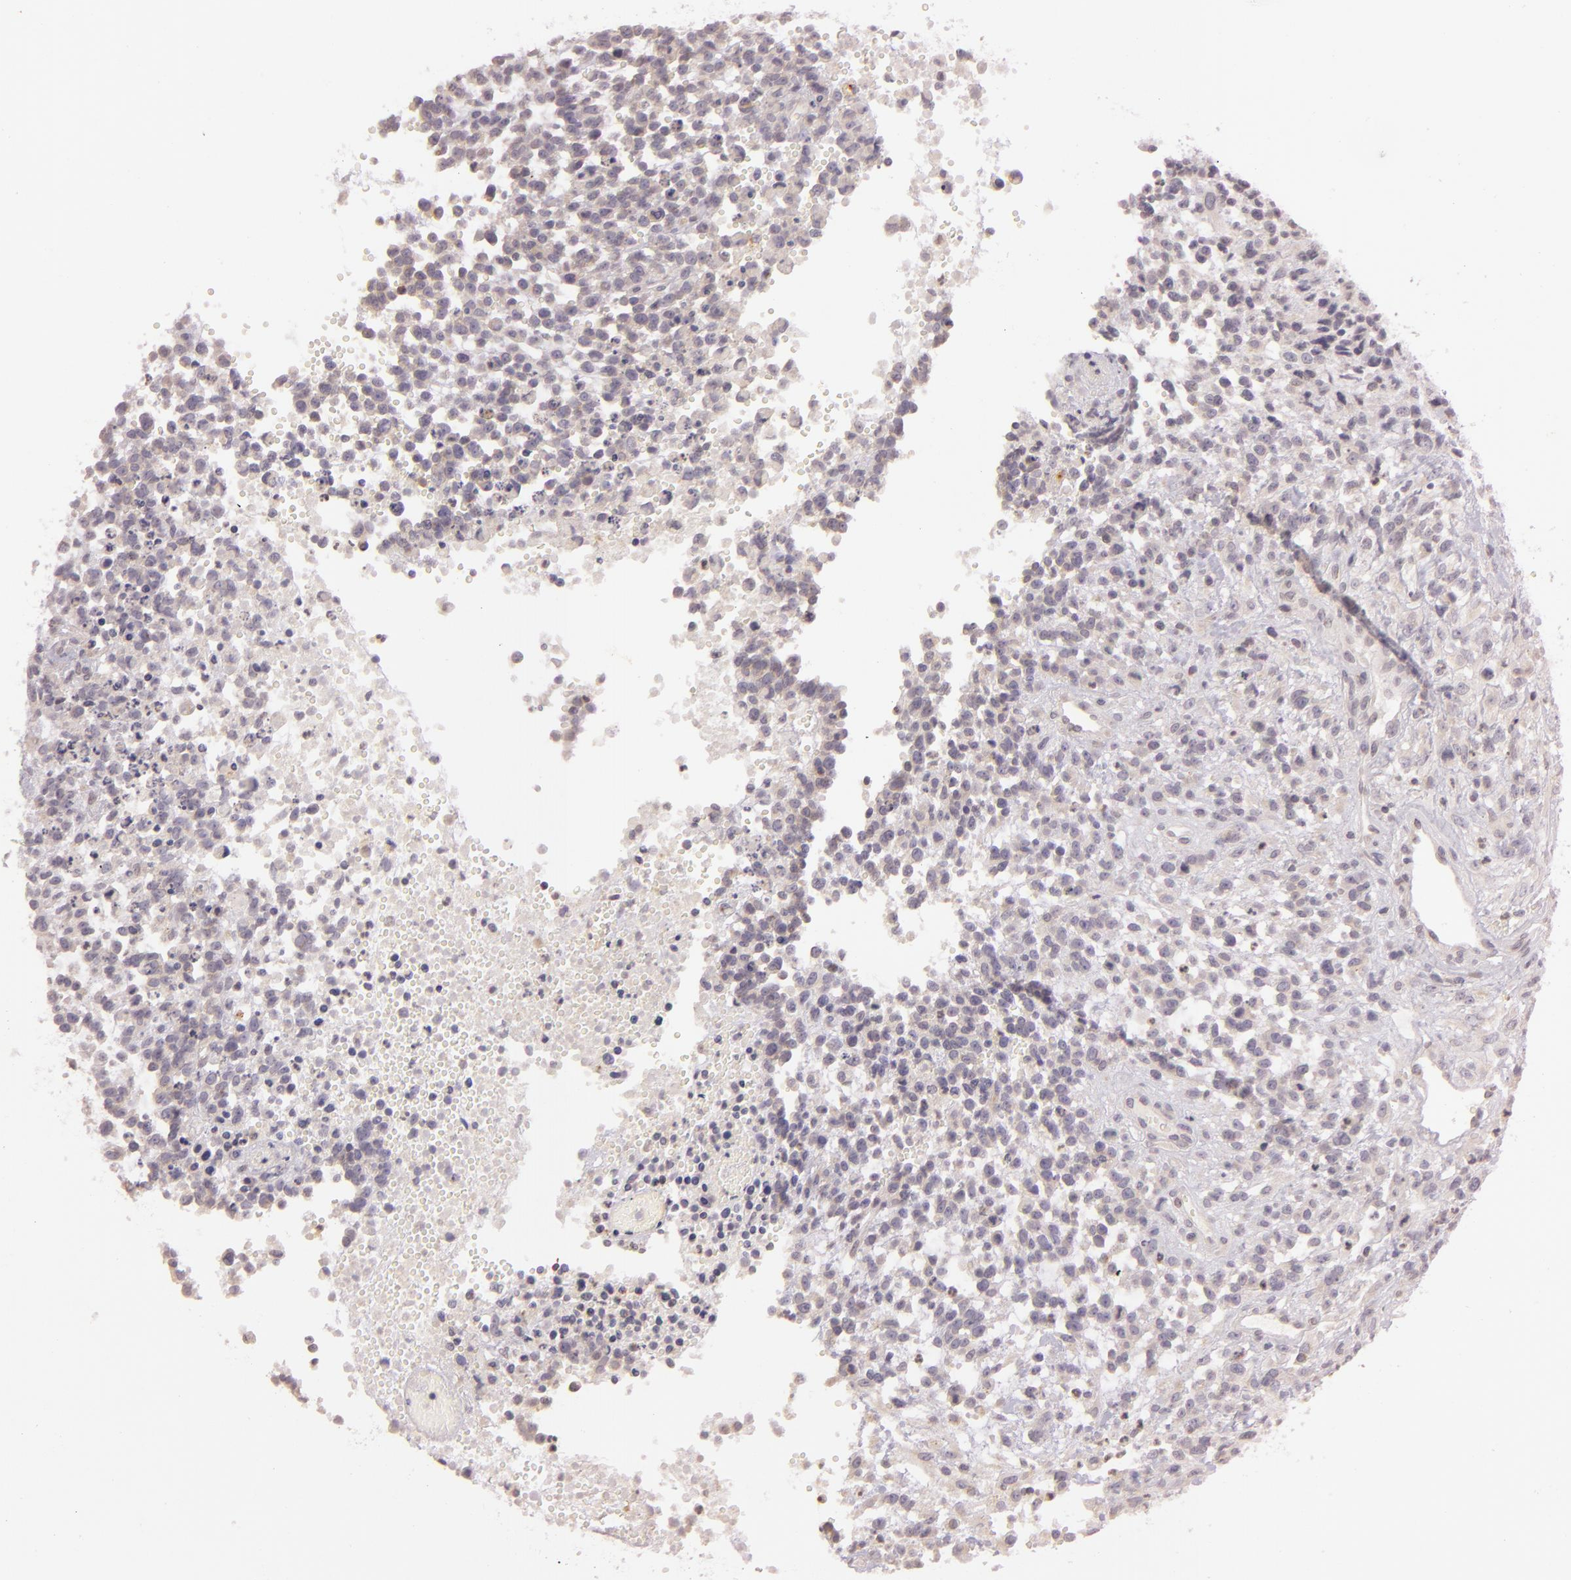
{"staining": {"intensity": "weak", "quantity": ">75%", "location": "cytoplasmic/membranous"}, "tissue": "glioma", "cell_type": "Tumor cells", "image_type": "cancer", "snomed": [{"axis": "morphology", "description": "Glioma, malignant, High grade"}, {"axis": "topography", "description": "Brain"}], "caption": "This micrograph displays malignant high-grade glioma stained with immunohistochemistry to label a protein in brown. The cytoplasmic/membranous of tumor cells show weak positivity for the protein. Nuclei are counter-stained blue.", "gene": "LGMN", "patient": {"sex": "male", "age": 66}}